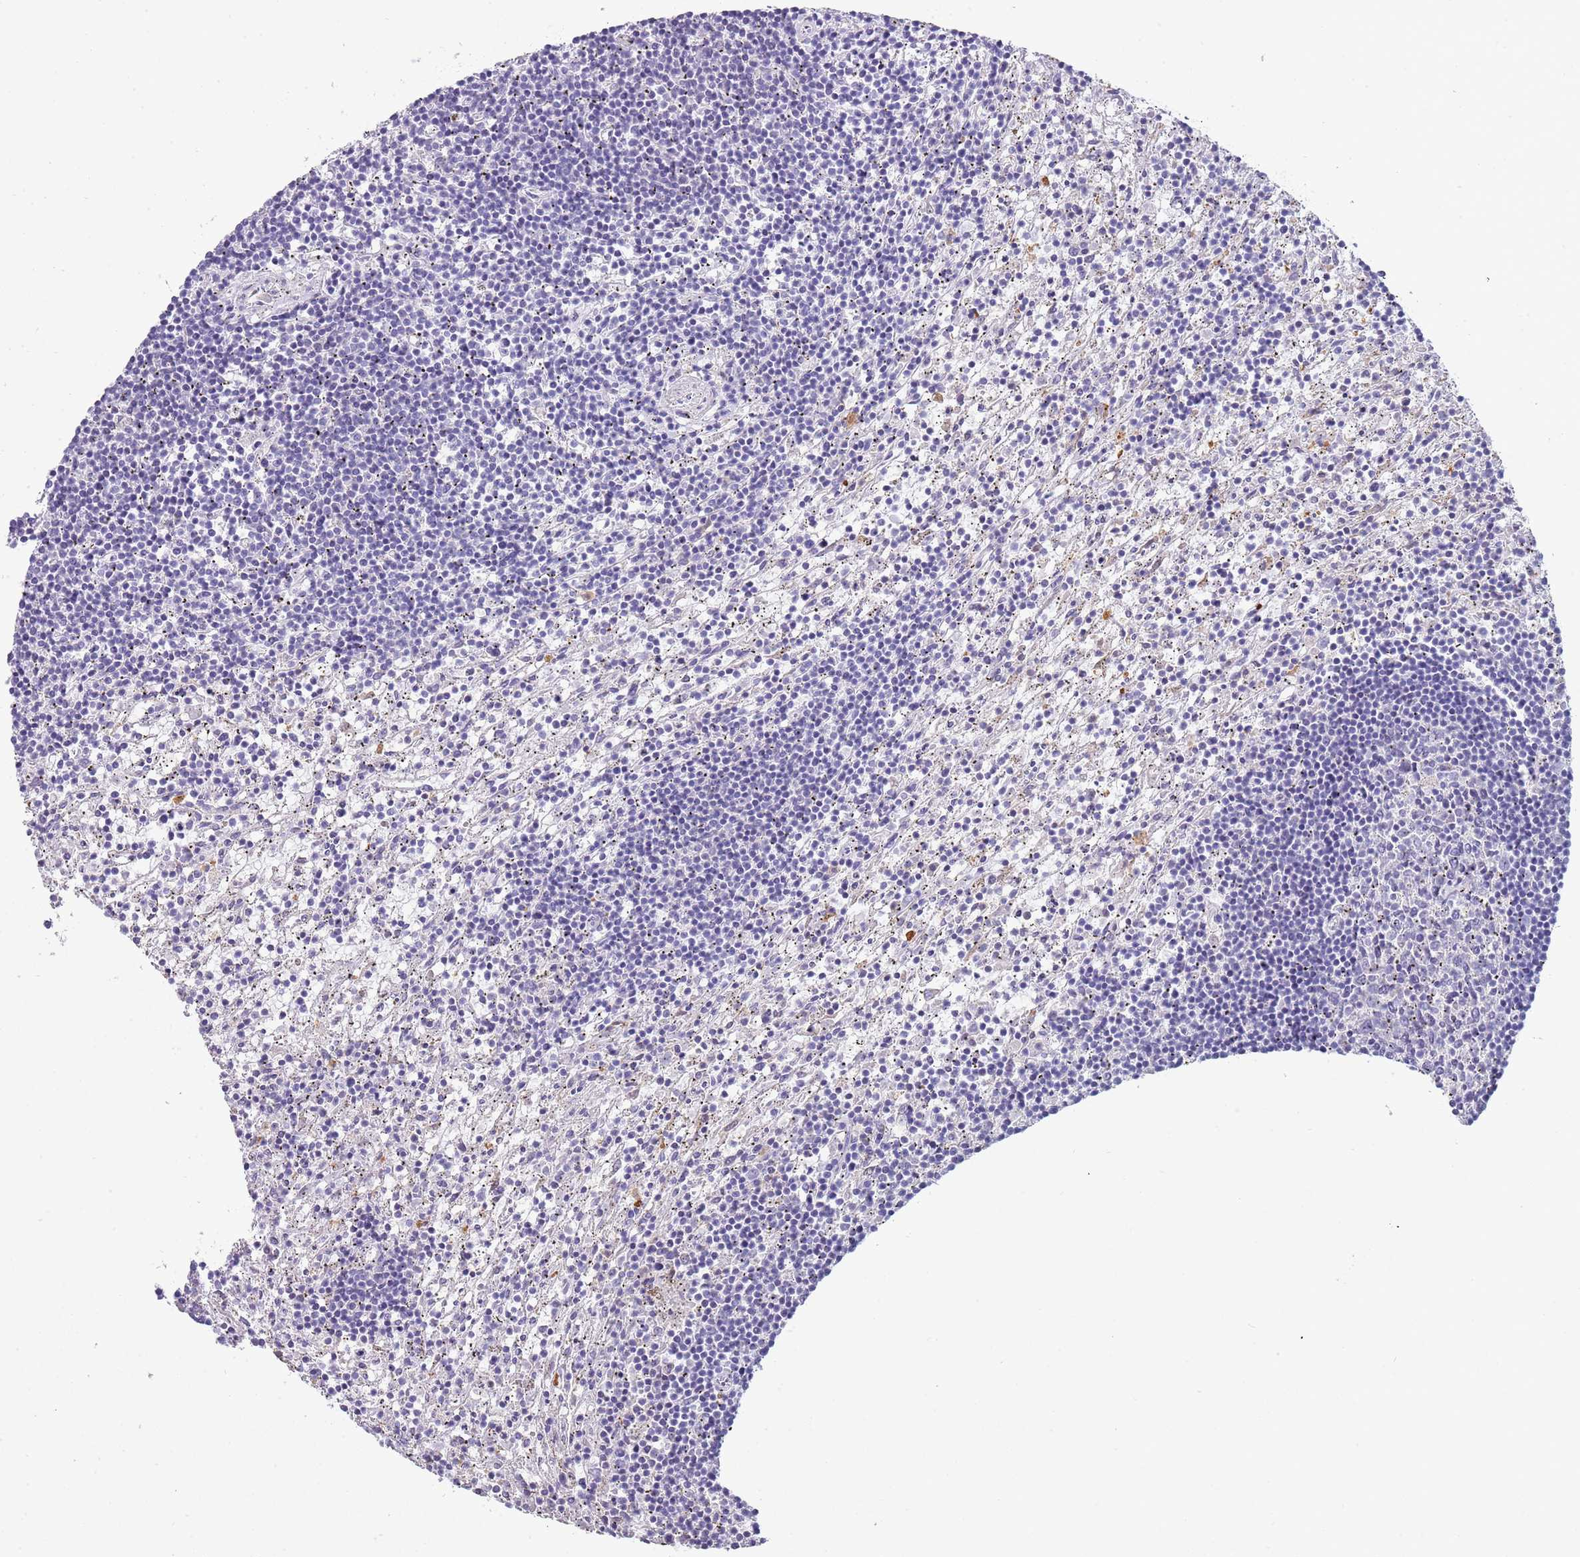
{"staining": {"intensity": "negative", "quantity": "none", "location": "none"}, "tissue": "lymphoma", "cell_type": "Tumor cells", "image_type": "cancer", "snomed": [{"axis": "morphology", "description": "Malignant lymphoma, non-Hodgkin's type, Low grade"}, {"axis": "topography", "description": "Spleen"}], "caption": "Immunohistochemistry micrograph of human malignant lymphoma, non-Hodgkin's type (low-grade) stained for a protein (brown), which exhibits no positivity in tumor cells. (DAB immunohistochemistry (IHC), high magnification).", "gene": "NBPF20", "patient": {"sex": "male", "age": 76}}